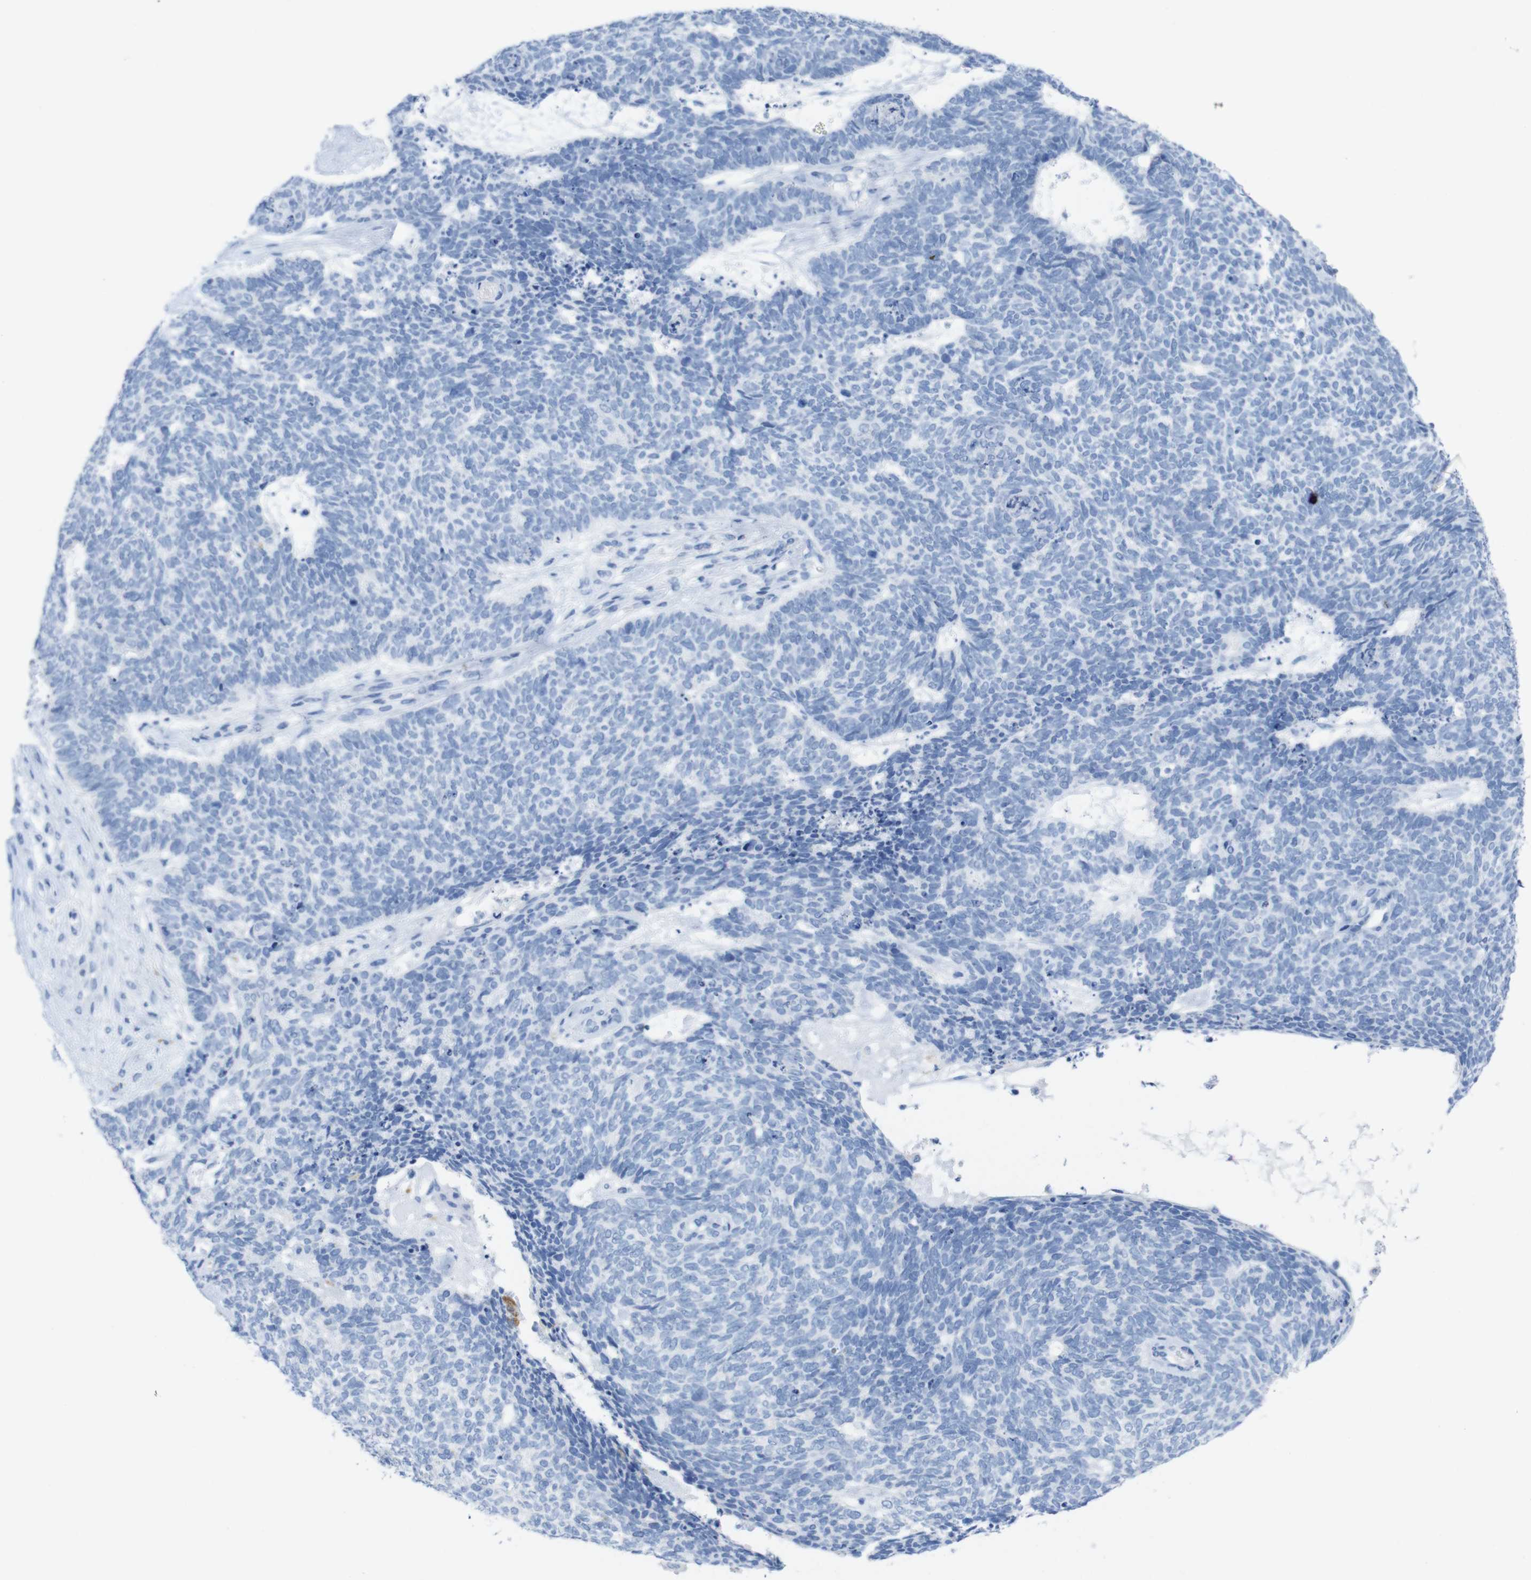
{"staining": {"intensity": "negative", "quantity": "none", "location": "none"}, "tissue": "skin cancer", "cell_type": "Tumor cells", "image_type": "cancer", "snomed": [{"axis": "morphology", "description": "Basal cell carcinoma"}, {"axis": "topography", "description": "Skin"}], "caption": "Human skin cancer (basal cell carcinoma) stained for a protein using immunohistochemistry (IHC) demonstrates no positivity in tumor cells.", "gene": "LAG3", "patient": {"sex": "female", "age": 84}}